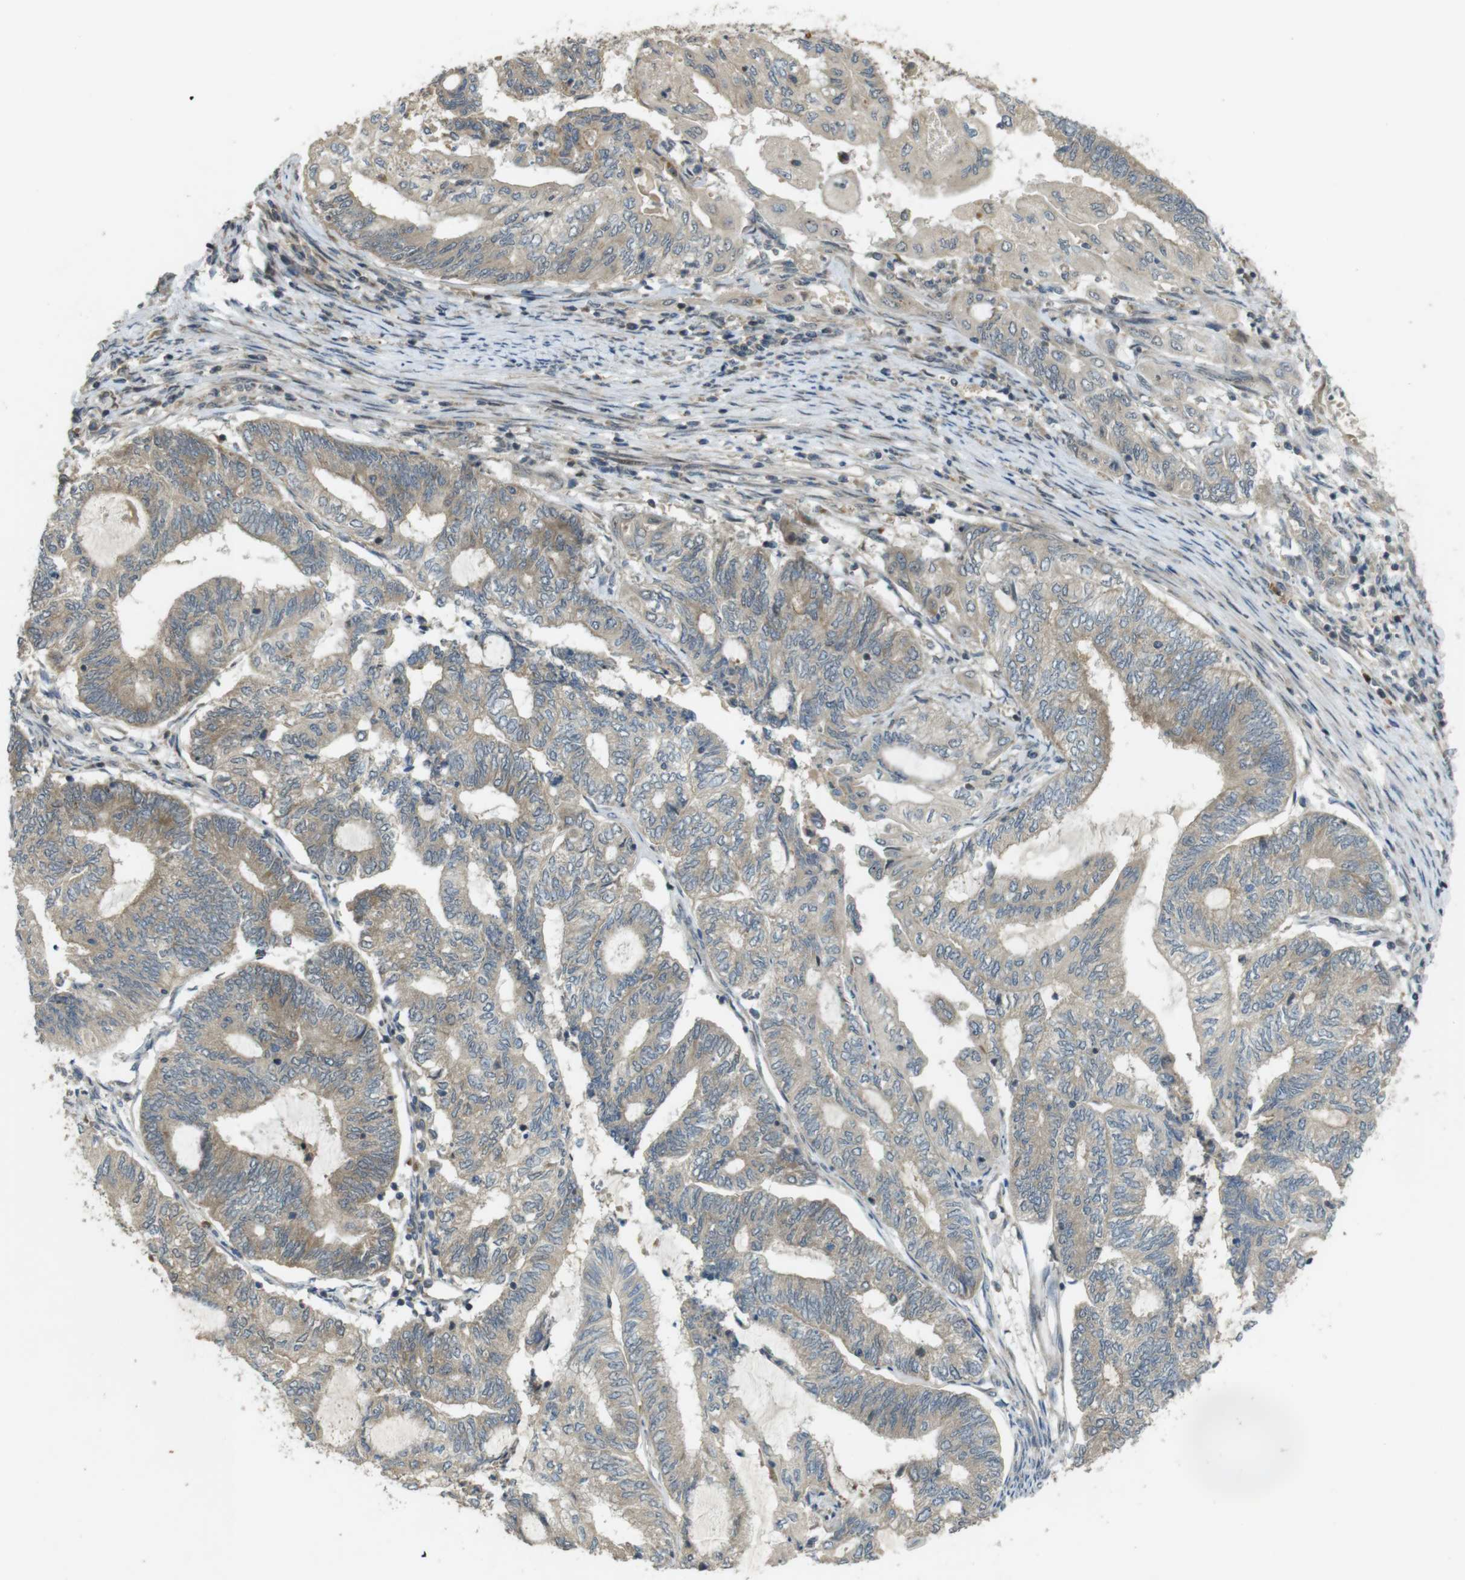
{"staining": {"intensity": "moderate", "quantity": "25%-75%", "location": "cytoplasmic/membranous"}, "tissue": "endometrial cancer", "cell_type": "Tumor cells", "image_type": "cancer", "snomed": [{"axis": "morphology", "description": "Adenocarcinoma, NOS"}, {"axis": "topography", "description": "Uterus"}, {"axis": "topography", "description": "Endometrium"}], "caption": "Moderate cytoplasmic/membranous protein expression is present in approximately 25%-75% of tumor cells in endometrial adenocarcinoma.", "gene": "TMX3", "patient": {"sex": "female", "age": 70}}